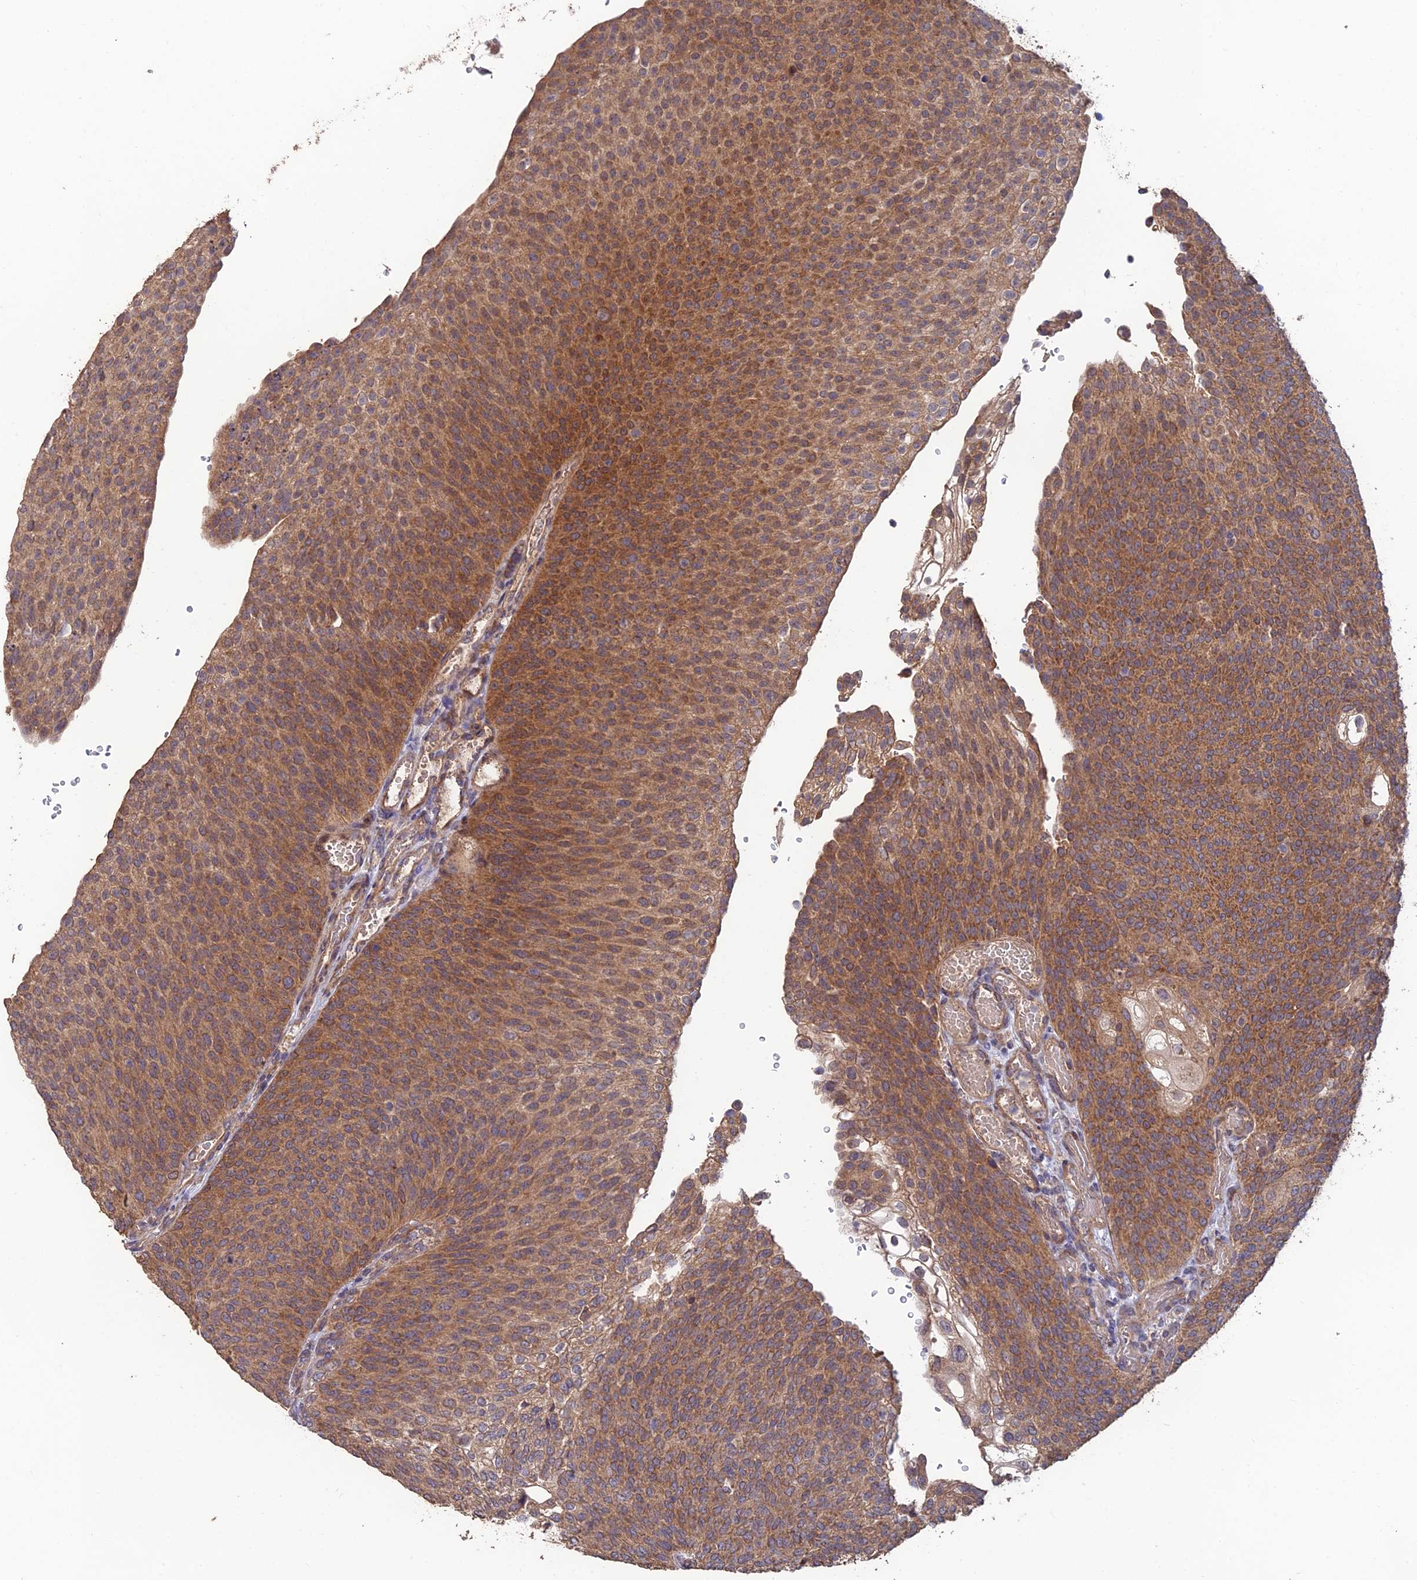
{"staining": {"intensity": "moderate", "quantity": ">75%", "location": "cytoplasmic/membranous"}, "tissue": "urothelial cancer", "cell_type": "Tumor cells", "image_type": "cancer", "snomed": [{"axis": "morphology", "description": "Urothelial carcinoma, High grade"}, {"axis": "topography", "description": "Urinary bladder"}], "caption": "There is medium levels of moderate cytoplasmic/membranous expression in tumor cells of high-grade urothelial carcinoma, as demonstrated by immunohistochemical staining (brown color).", "gene": "SHISA5", "patient": {"sex": "female", "age": 79}}